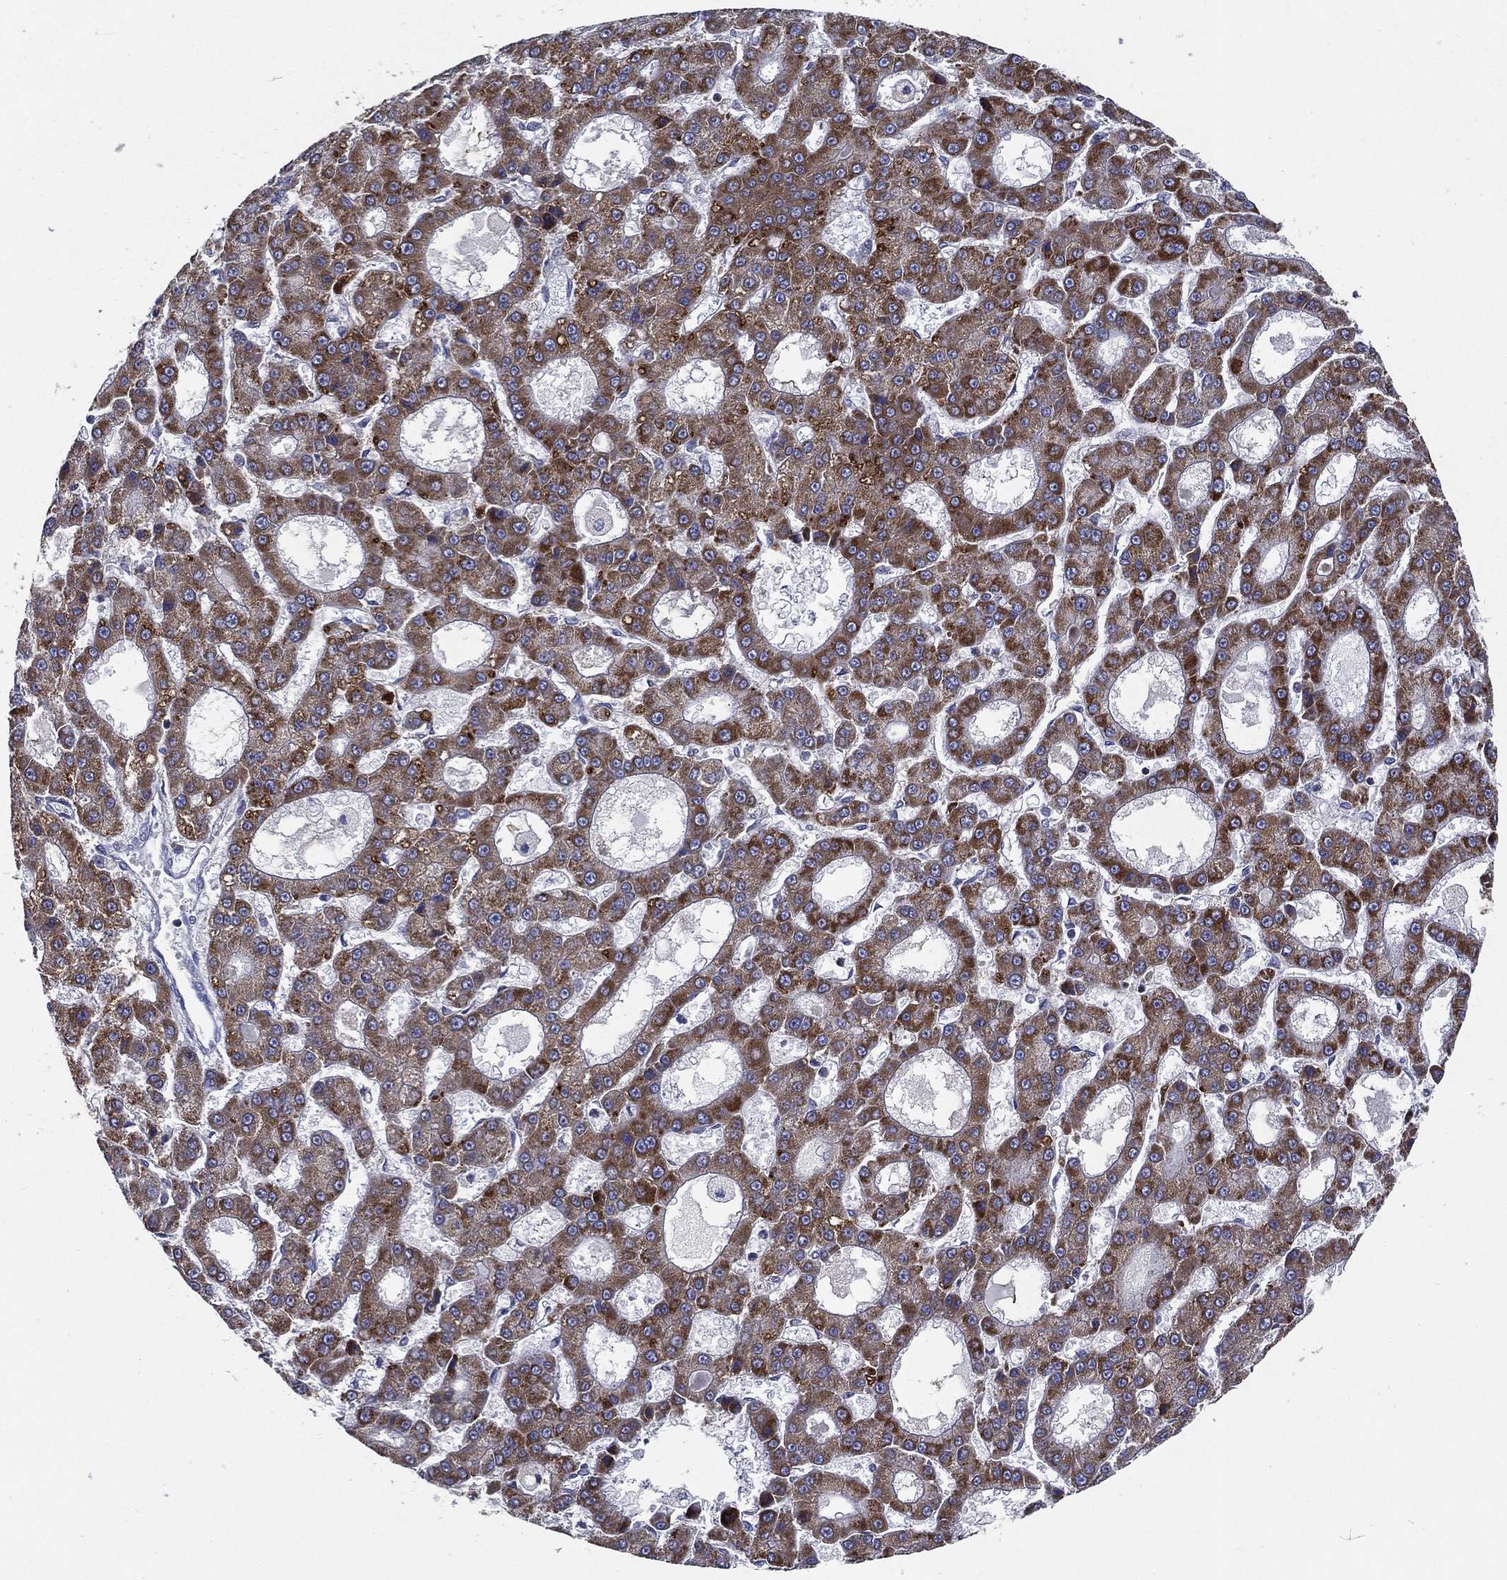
{"staining": {"intensity": "strong", "quantity": ">75%", "location": "cytoplasmic/membranous"}, "tissue": "liver cancer", "cell_type": "Tumor cells", "image_type": "cancer", "snomed": [{"axis": "morphology", "description": "Carcinoma, Hepatocellular, NOS"}, {"axis": "topography", "description": "Liver"}], "caption": "IHC of hepatocellular carcinoma (liver) demonstrates high levels of strong cytoplasmic/membranous expression in about >75% of tumor cells. The staining was performed using DAB to visualize the protein expression in brown, while the nuclei were stained in blue with hematoxylin (Magnification: 20x).", "gene": "SFXN1", "patient": {"sex": "male", "age": 70}}